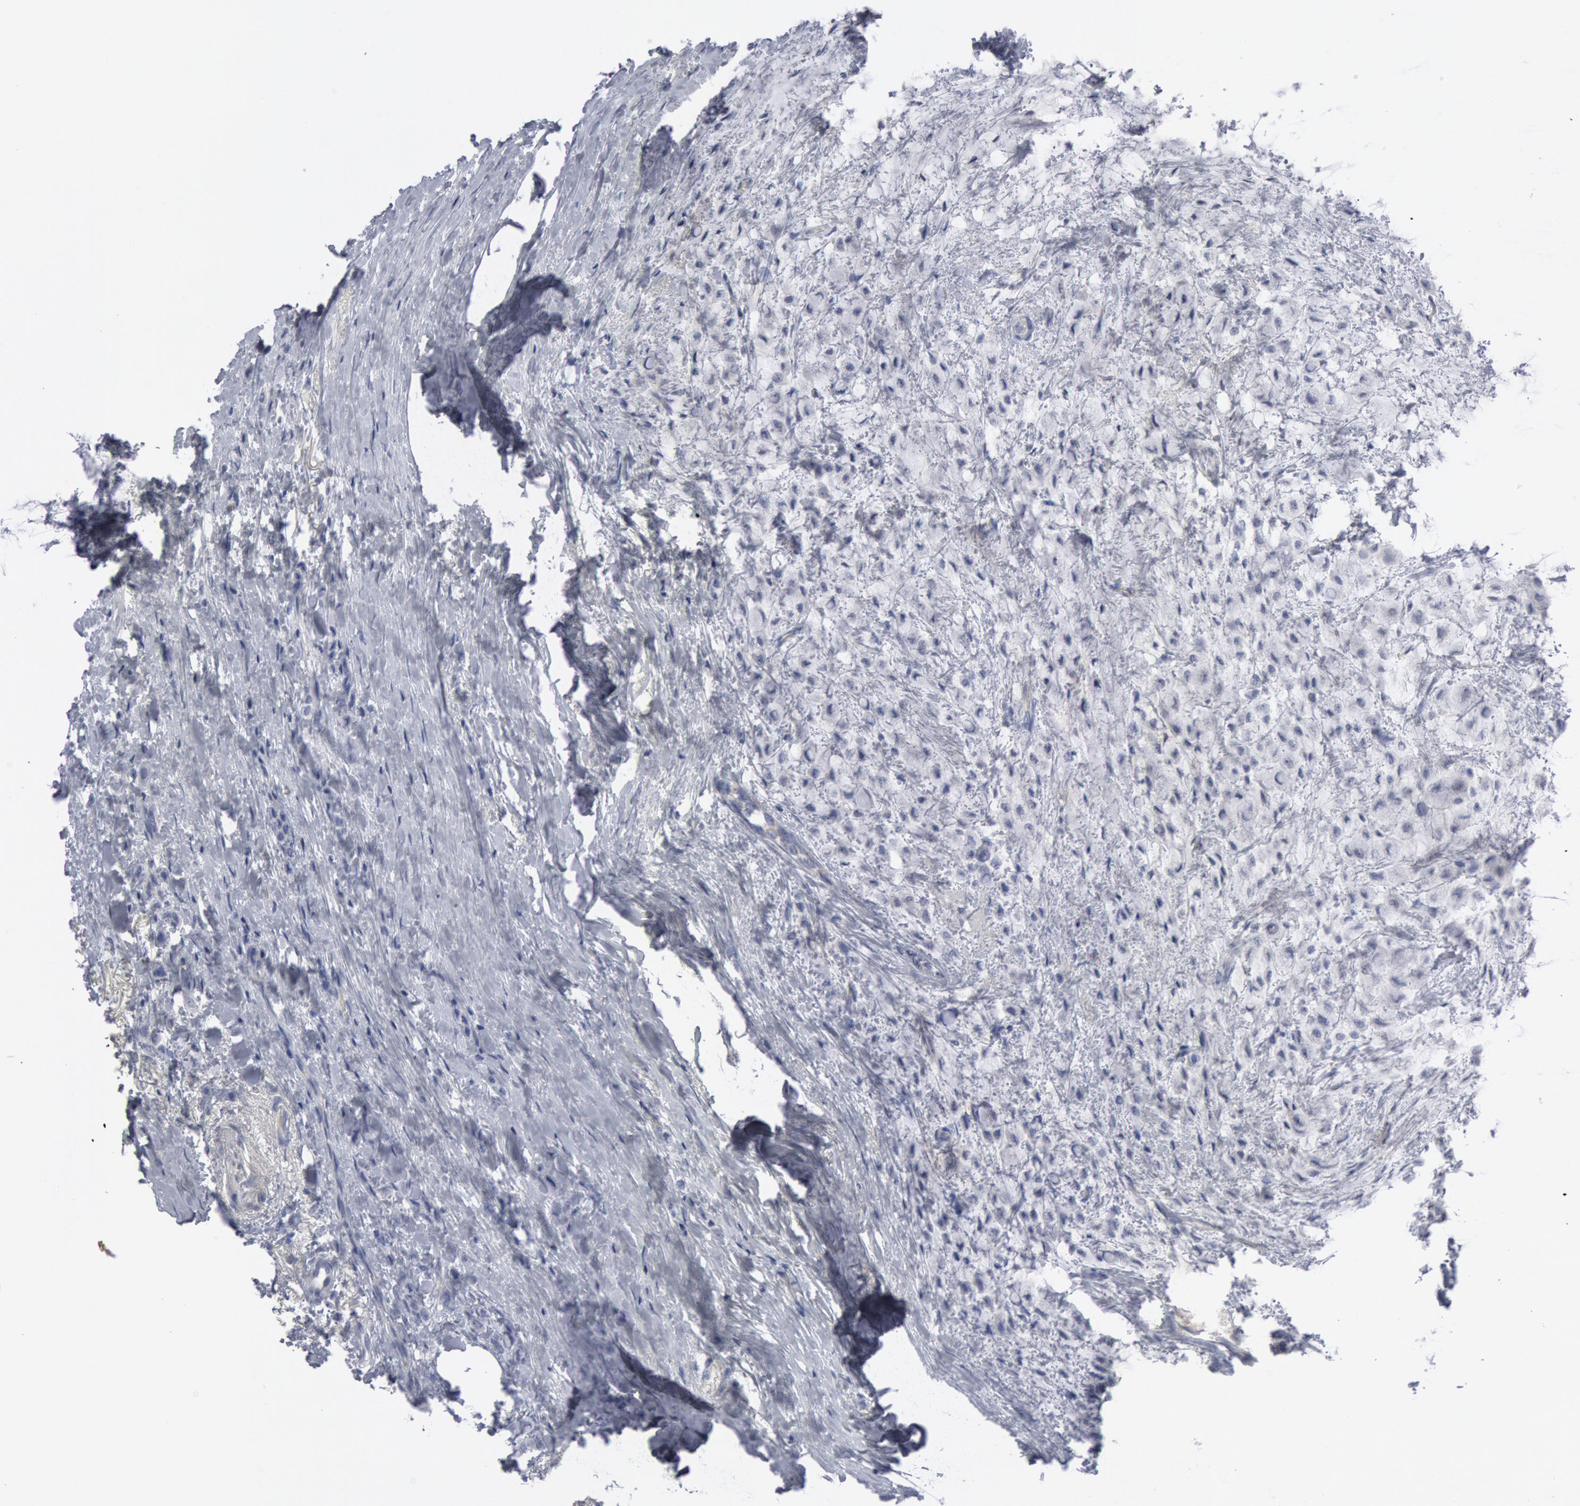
{"staining": {"intensity": "negative", "quantity": "none", "location": "none"}, "tissue": "breast cancer", "cell_type": "Tumor cells", "image_type": "cancer", "snomed": [{"axis": "morphology", "description": "Lobular carcinoma"}, {"axis": "topography", "description": "Breast"}], "caption": "A micrograph of breast lobular carcinoma stained for a protein demonstrates no brown staining in tumor cells.", "gene": "DMC1", "patient": {"sex": "female", "age": 85}}